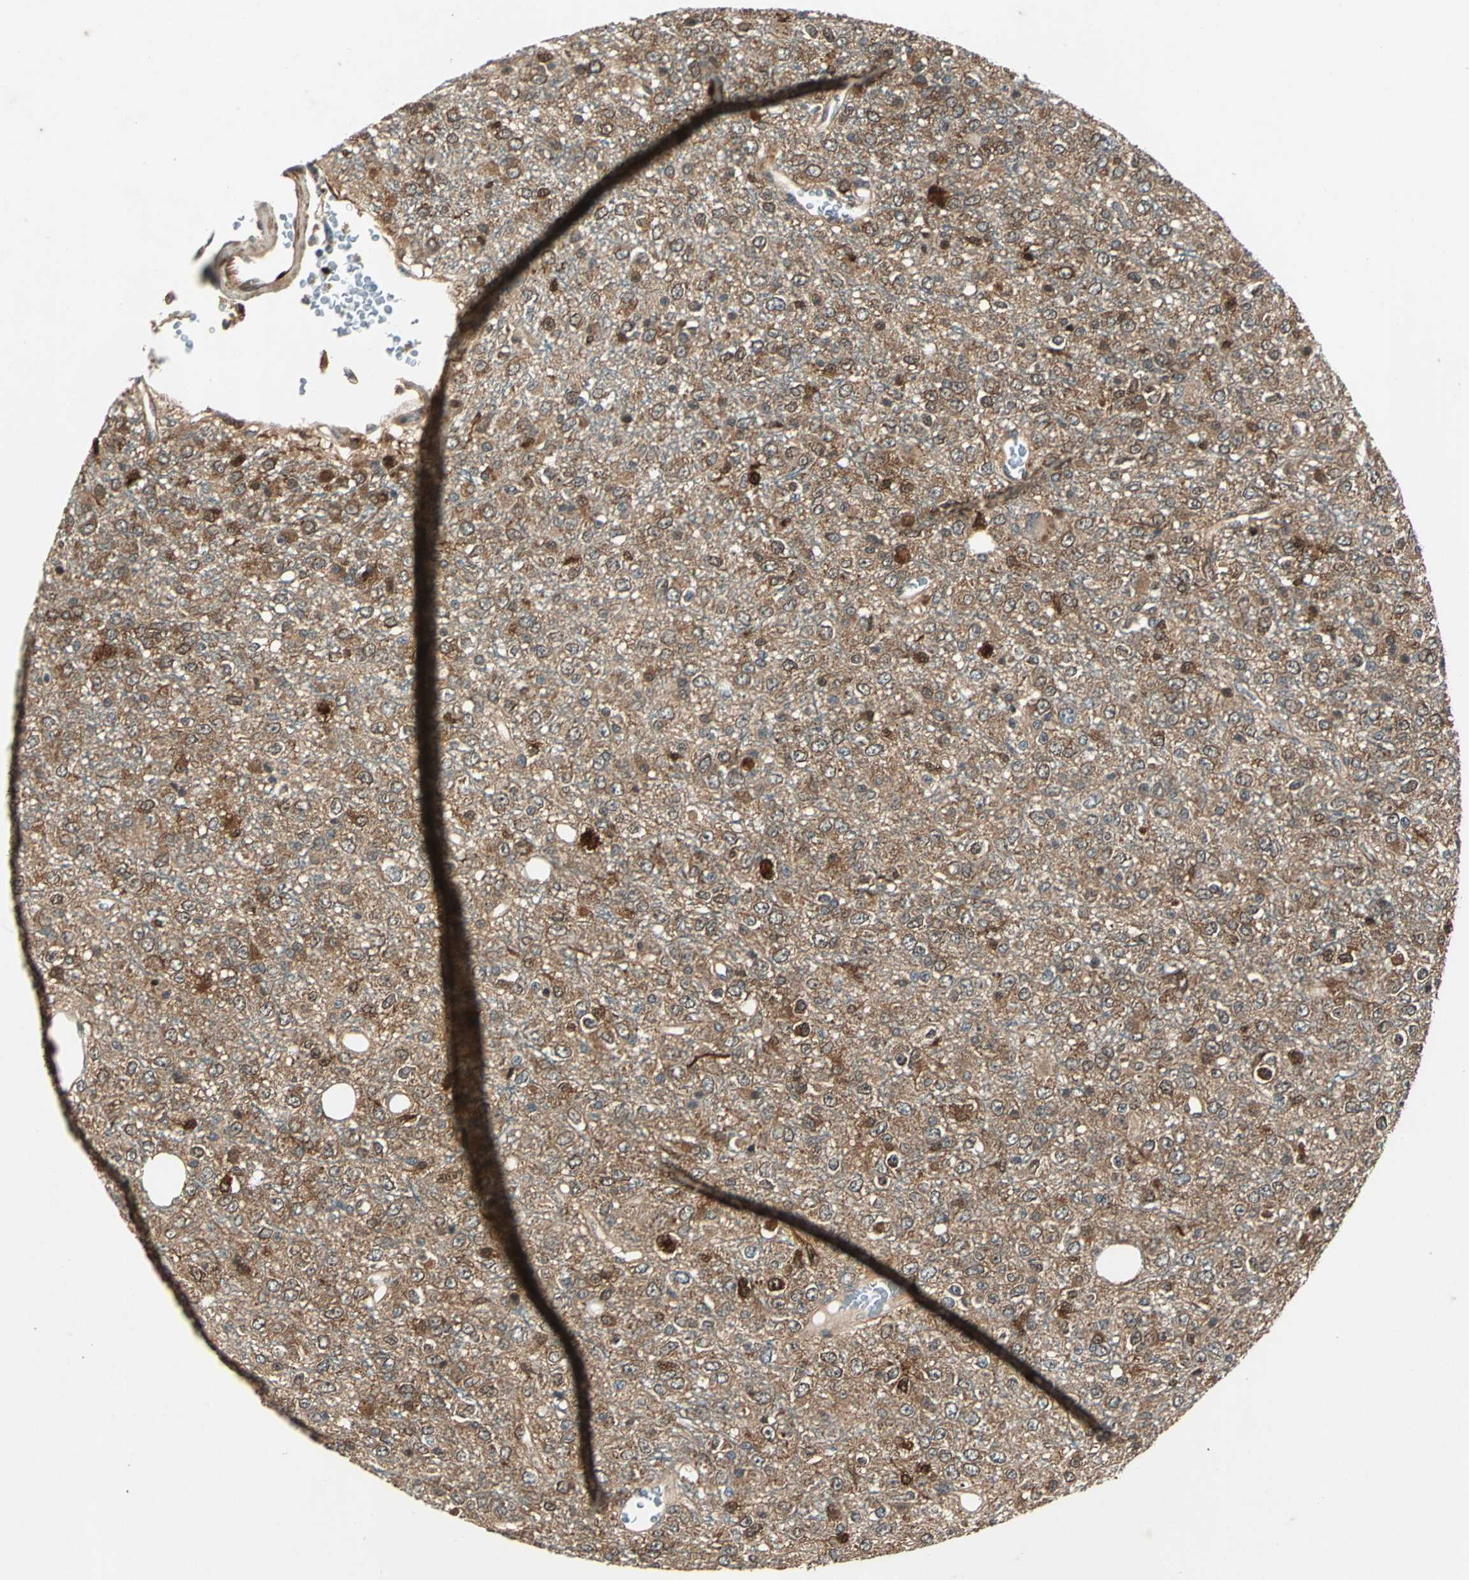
{"staining": {"intensity": "moderate", "quantity": ">75%", "location": "cytoplasmic/membranous"}, "tissue": "glioma", "cell_type": "Tumor cells", "image_type": "cancer", "snomed": [{"axis": "morphology", "description": "Glioma, malignant, High grade"}, {"axis": "topography", "description": "pancreas cauda"}], "caption": "Immunohistochemistry staining of malignant high-grade glioma, which reveals medium levels of moderate cytoplasmic/membranous expression in approximately >75% of tumor cells indicating moderate cytoplasmic/membranous protein positivity. The staining was performed using DAB (brown) for protein detection and nuclei were counterstained in hematoxylin (blue).", "gene": "RRM2B", "patient": {"sex": "male", "age": 60}}